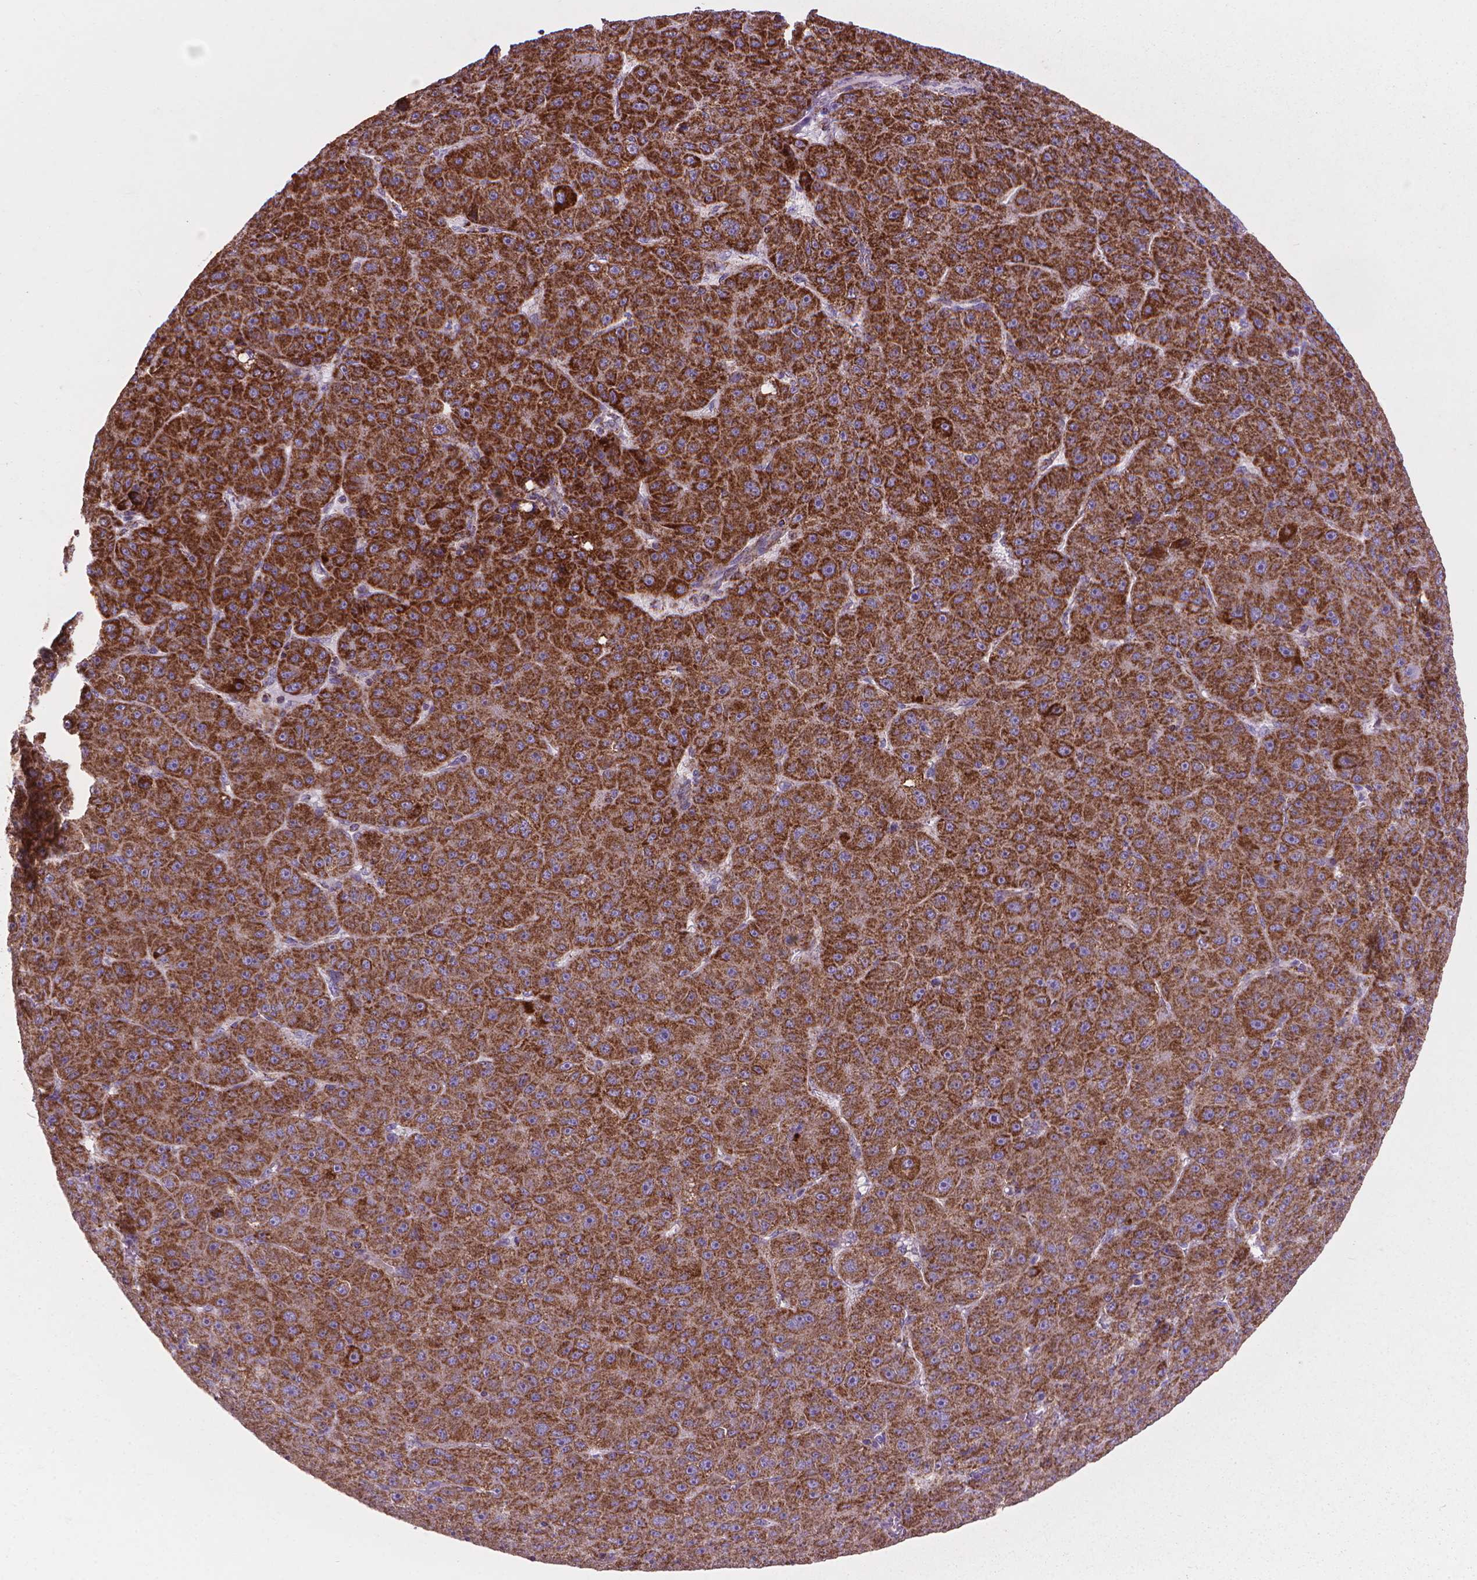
{"staining": {"intensity": "strong", "quantity": ">75%", "location": "cytoplasmic/membranous"}, "tissue": "liver cancer", "cell_type": "Tumor cells", "image_type": "cancer", "snomed": [{"axis": "morphology", "description": "Carcinoma, Hepatocellular, NOS"}, {"axis": "topography", "description": "Liver"}], "caption": "Immunohistochemical staining of human hepatocellular carcinoma (liver) reveals strong cytoplasmic/membranous protein positivity in about >75% of tumor cells. (brown staining indicates protein expression, while blue staining denotes nuclei).", "gene": "VDAC1", "patient": {"sex": "male", "age": 67}}